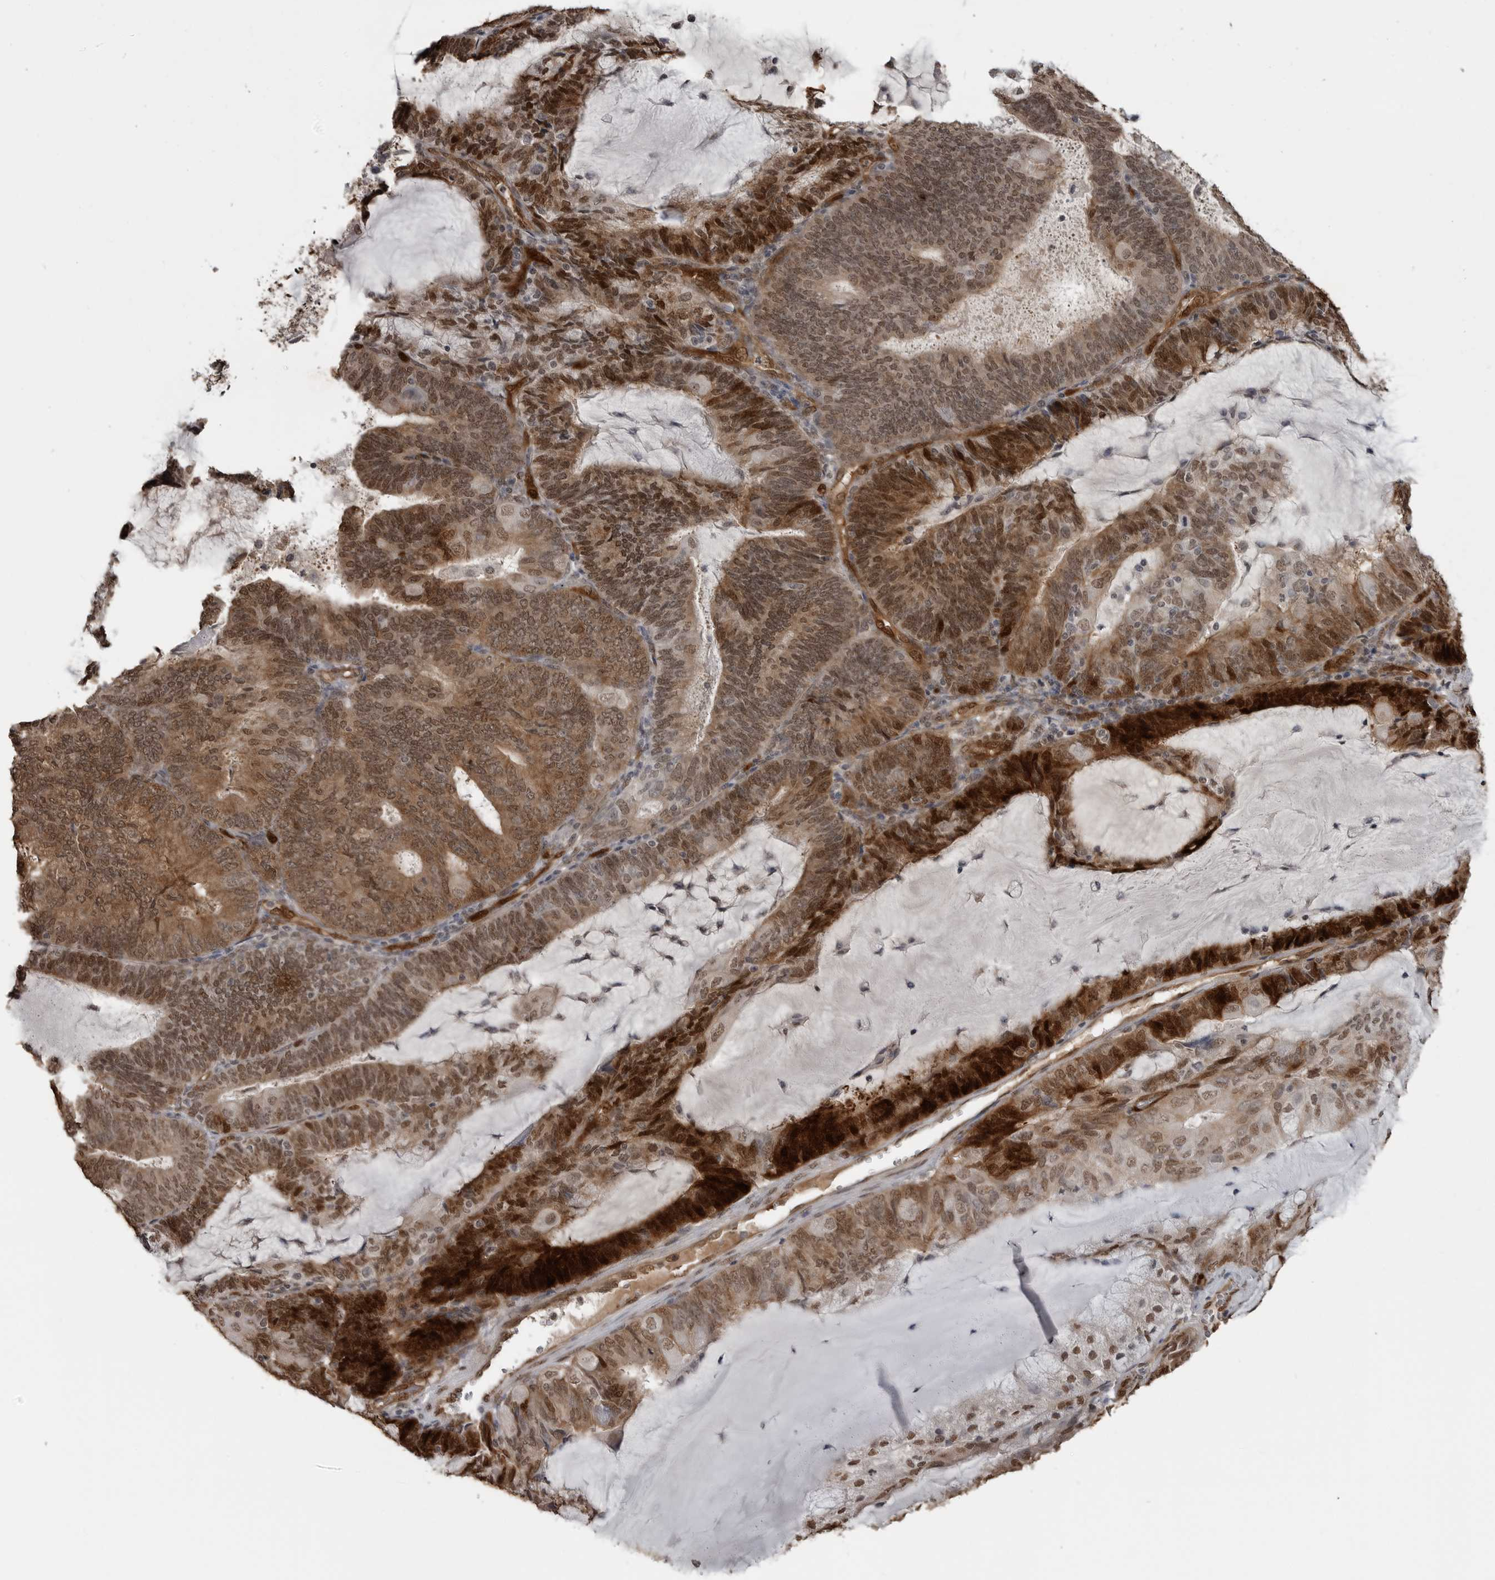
{"staining": {"intensity": "strong", "quantity": ">75%", "location": "cytoplasmic/membranous,nuclear"}, "tissue": "endometrial cancer", "cell_type": "Tumor cells", "image_type": "cancer", "snomed": [{"axis": "morphology", "description": "Adenocarcinoma, NOS"}, {"axis": "topography", "description": "Endometrium"}], "caption": "Protein staining of adenocarcinoma (endometrial) tissue displays strong cytoplasmic/membranous and nuclear positivity in about >75% of tumor cells.", "gene": "SMAD2", "patient": {"sex": "female", "age": 81}}